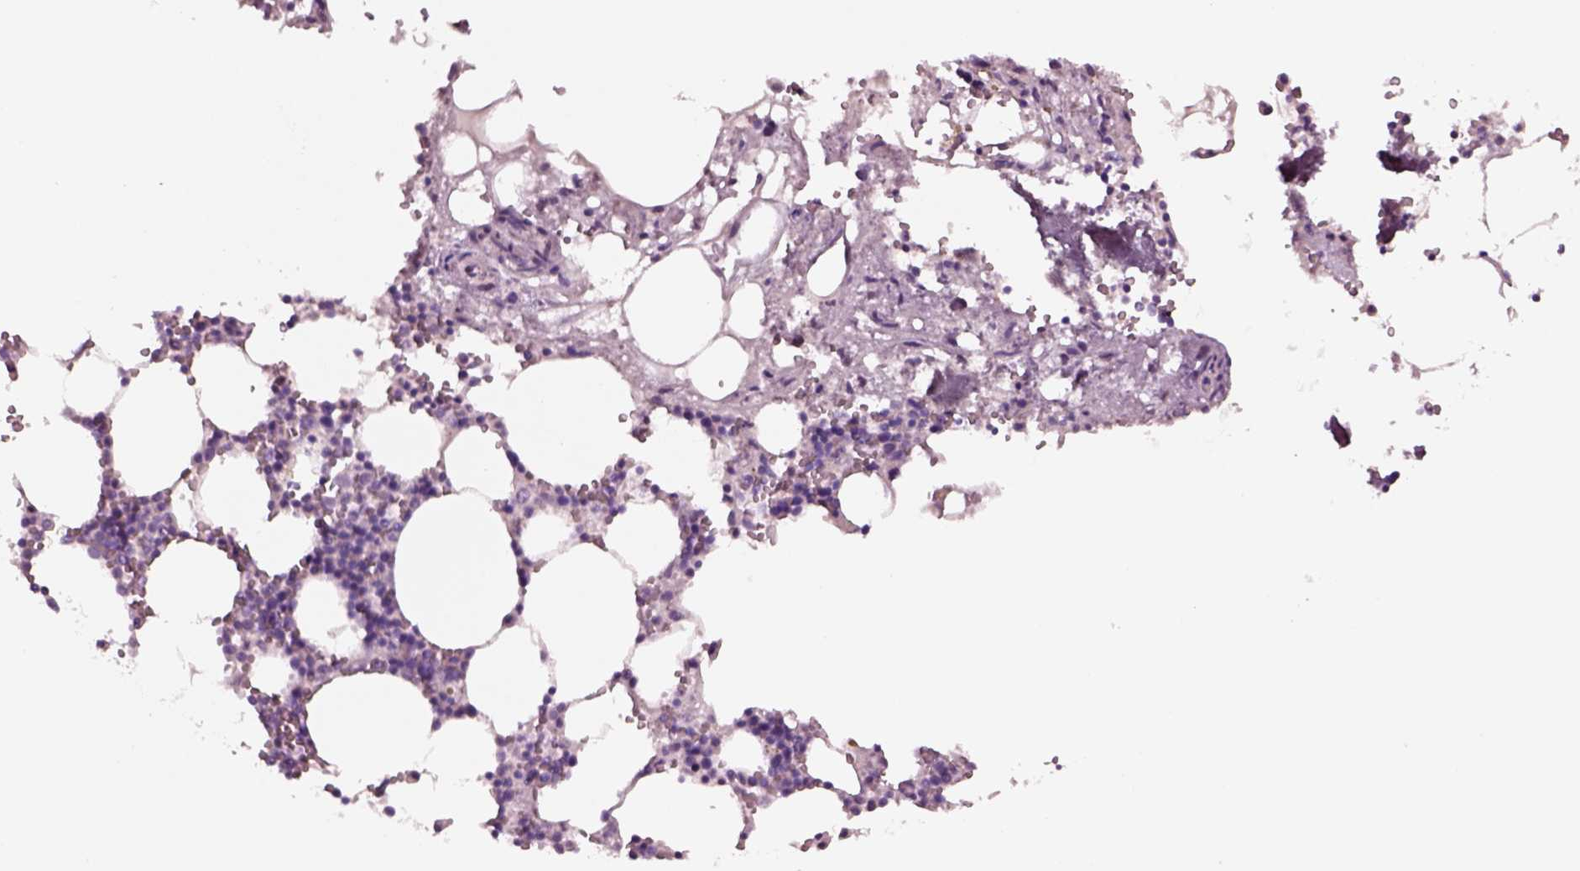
{"staining": {"intensity": "negative", "quantity": "none", "location": "none"}, "tissue": "bone marrow", "cell_type": "Hematopoietic cells", "image_type": "normal", "snomed": [{"axis": "morphology", "description": "Normal tissue, NOS"}, {"axis": "topography", "description": "Bone marrow"}], "caption": "The histopathology image displays no staining of hematopoietic cells in benign bone marrow.", "gene": "NMRK2", "patient": {"sex": "male", "age": 54}}